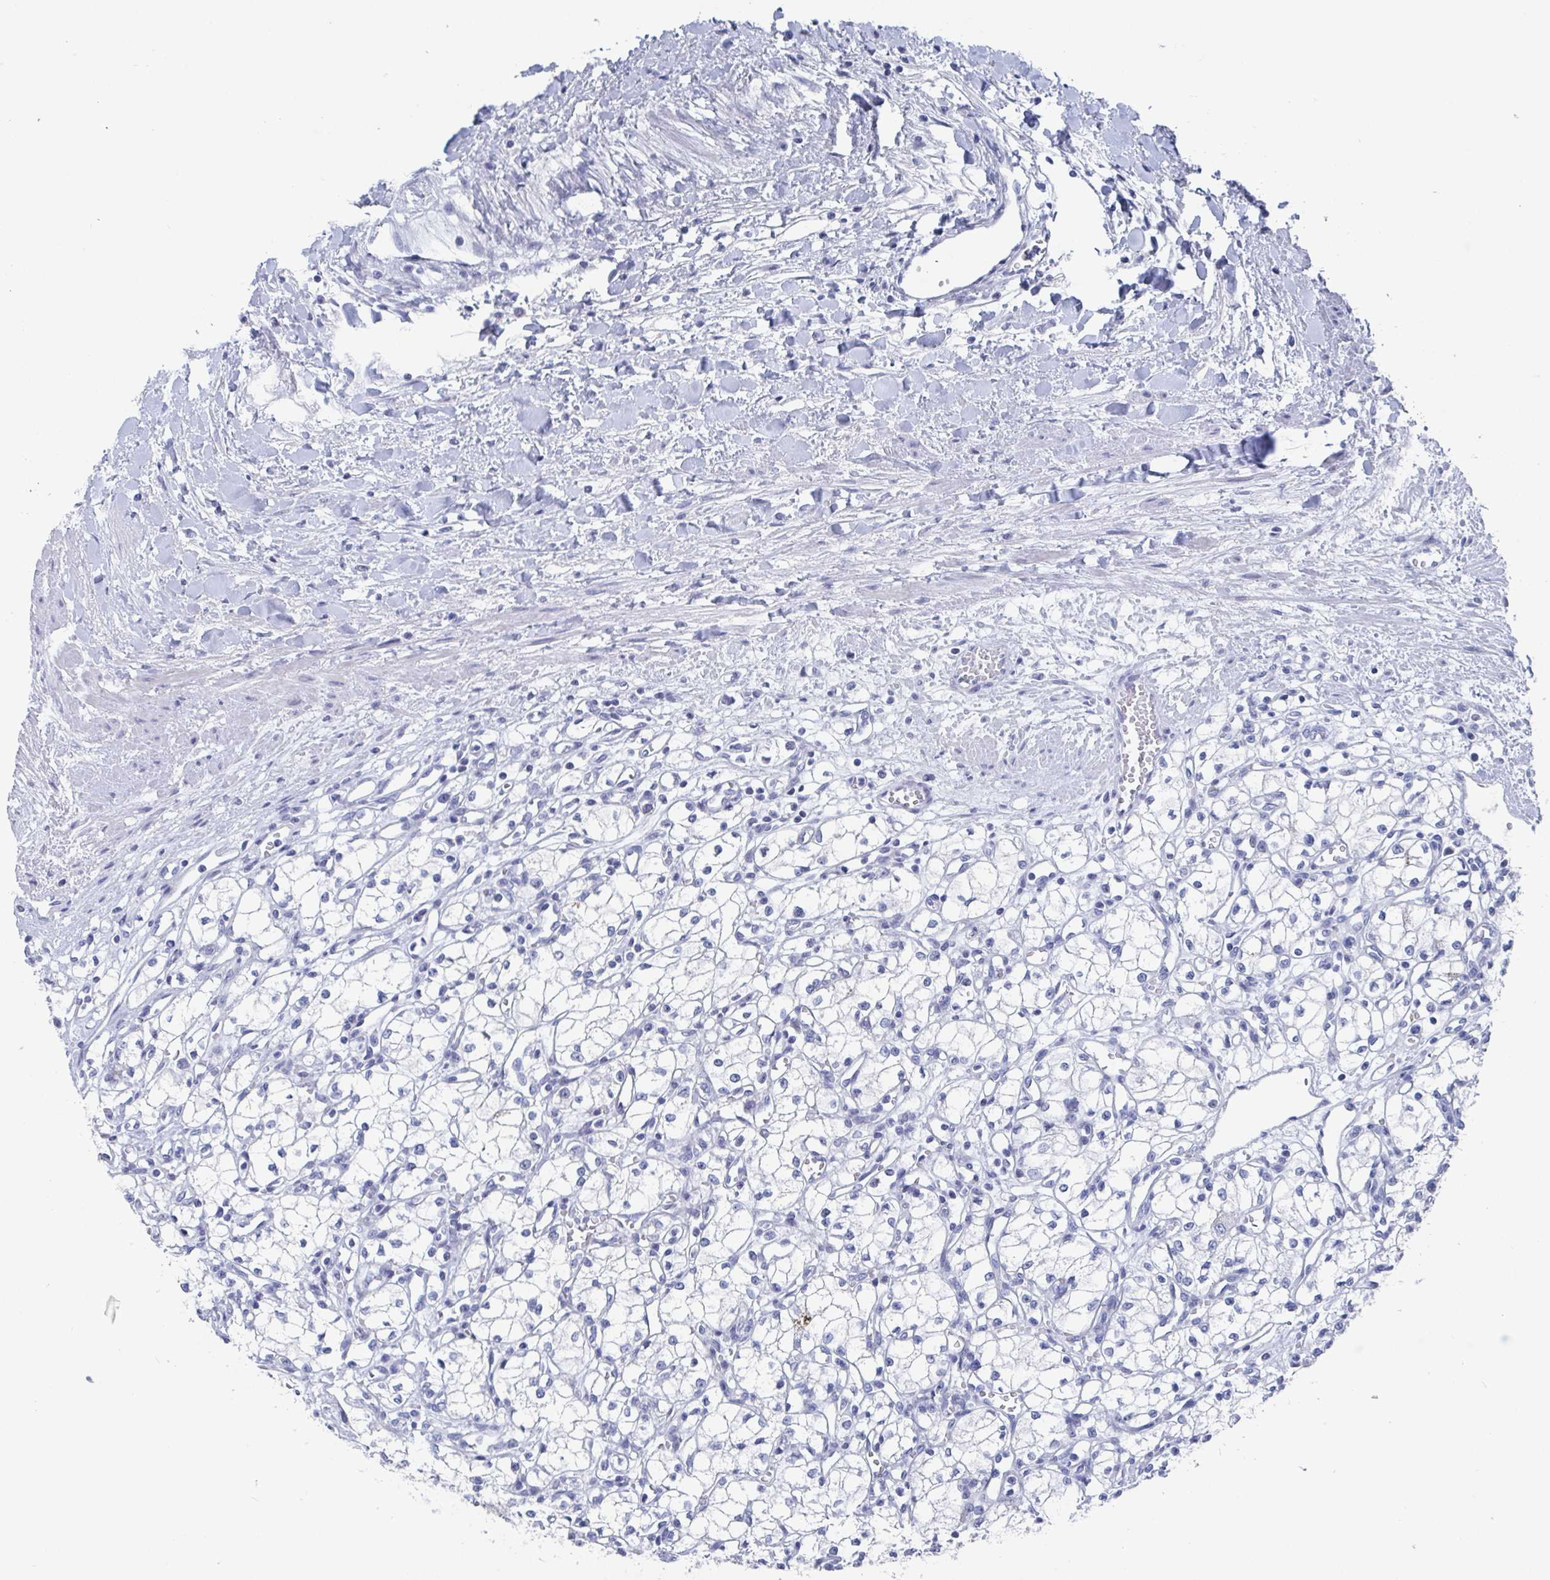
{"staining": {"intensity": "negative", "quantity": "none", "location": "none"}, "tissue": "renal cancer", "cell_type": "Tumor cells", "image_type": "cancer", "snomed": [{"axis": "morphology", "description": "Adenocarcinoma, NOS"}, {"axis": "topography", "description": "Kidney"}], "caption": "A micrograph of human renal adenocarcinoma is negative for staining in tumor cells.", "gene": "CAMKV", "patient": {"sex": "male", "age": 59}}